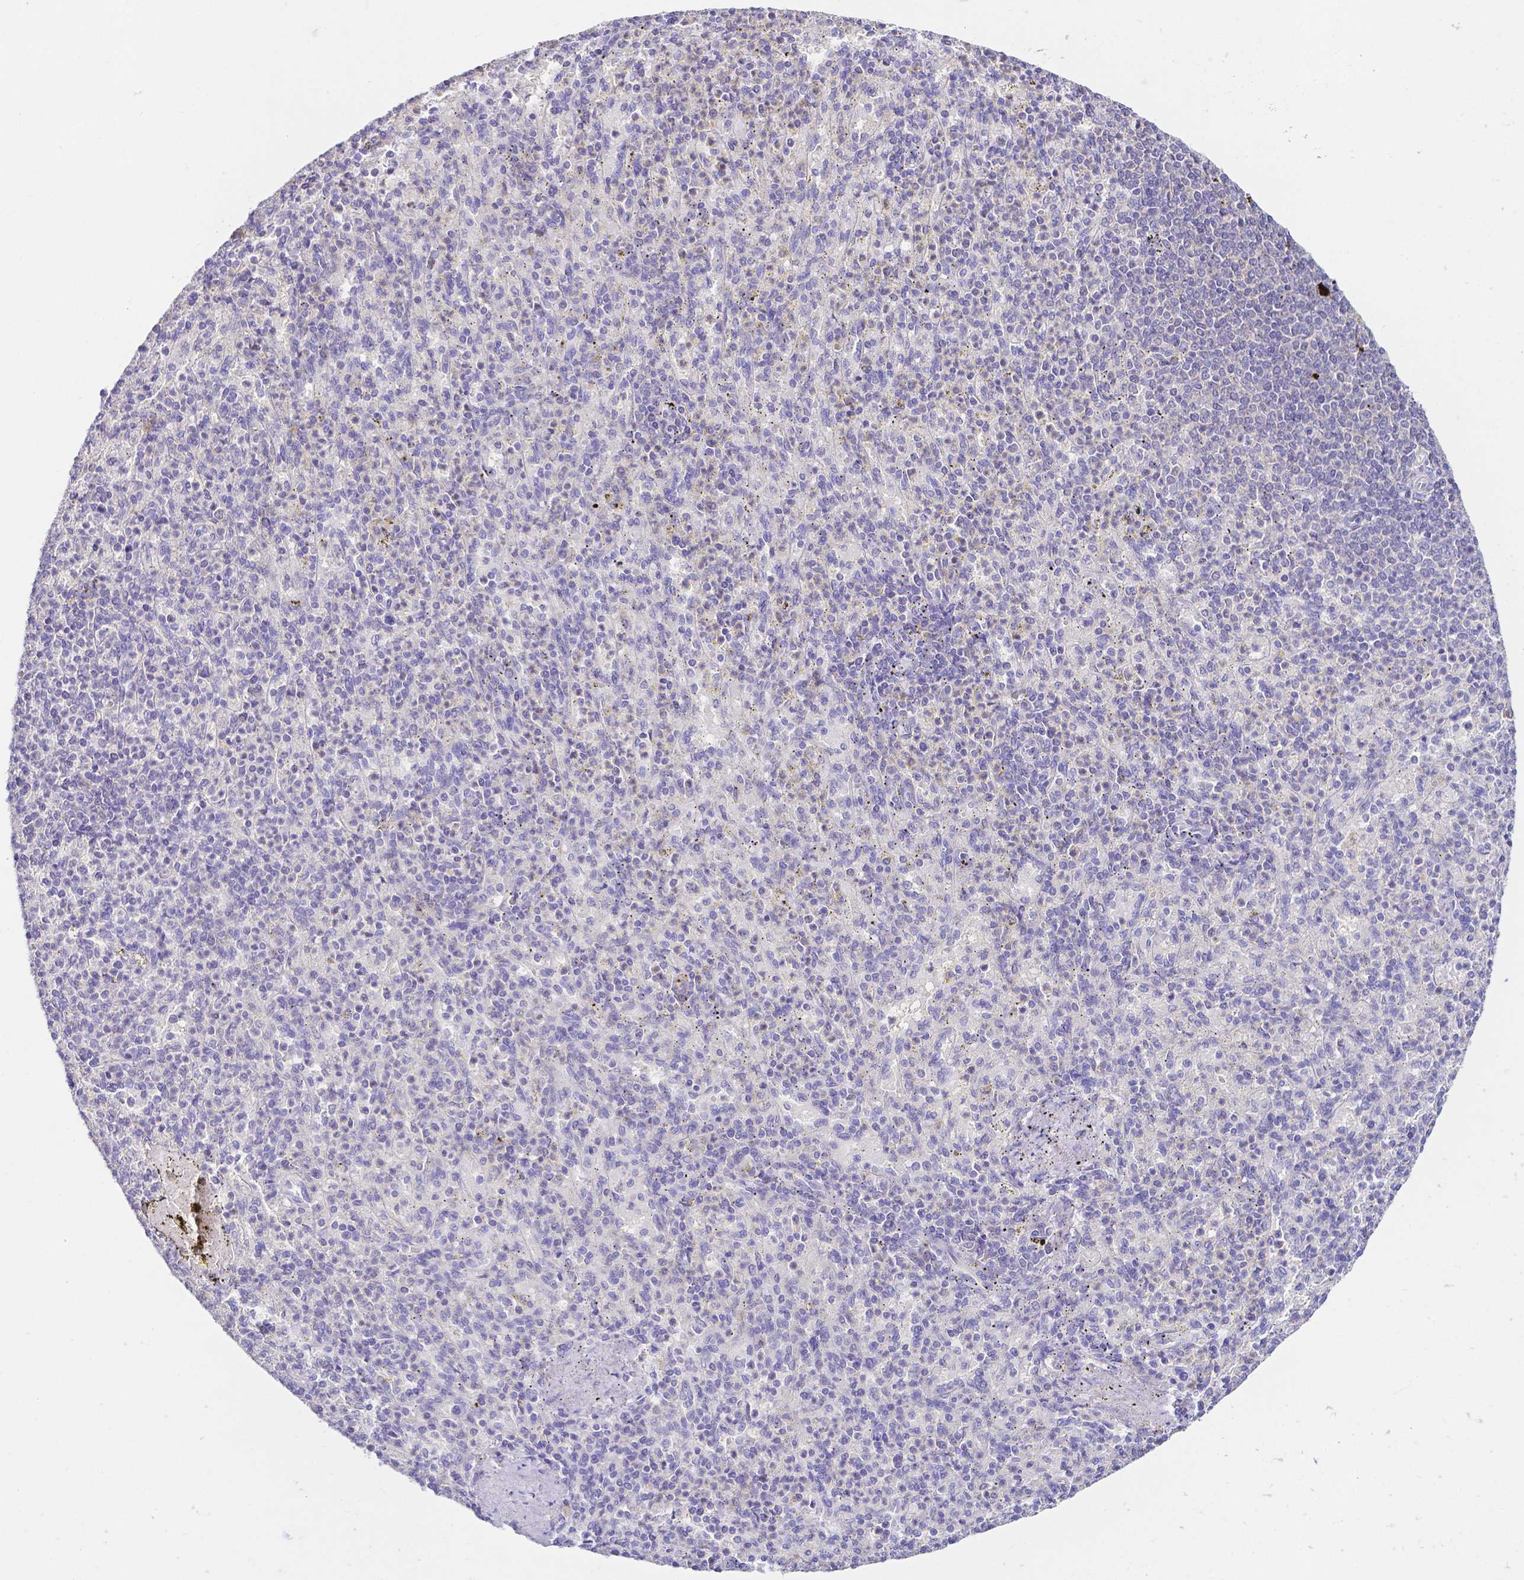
{"staining": {"intensity": "negative", "quantity": "none", "location": "none"}, "tissue": "spleen", "cell_type": "Cells in red pulp", "image_type": "normal", "snomed": [{"axis": "morphology", "description": "Normal tissue, NOS"}, {"axis": "topography", "description": "Spleen"}], "caption": "Immunohistochemistry image of normal spleen stained for a protein (brown), which shows no expression in cells in red pulp.", "gene": "PKP3", "patient": {"sex": "female", "age": 74}}